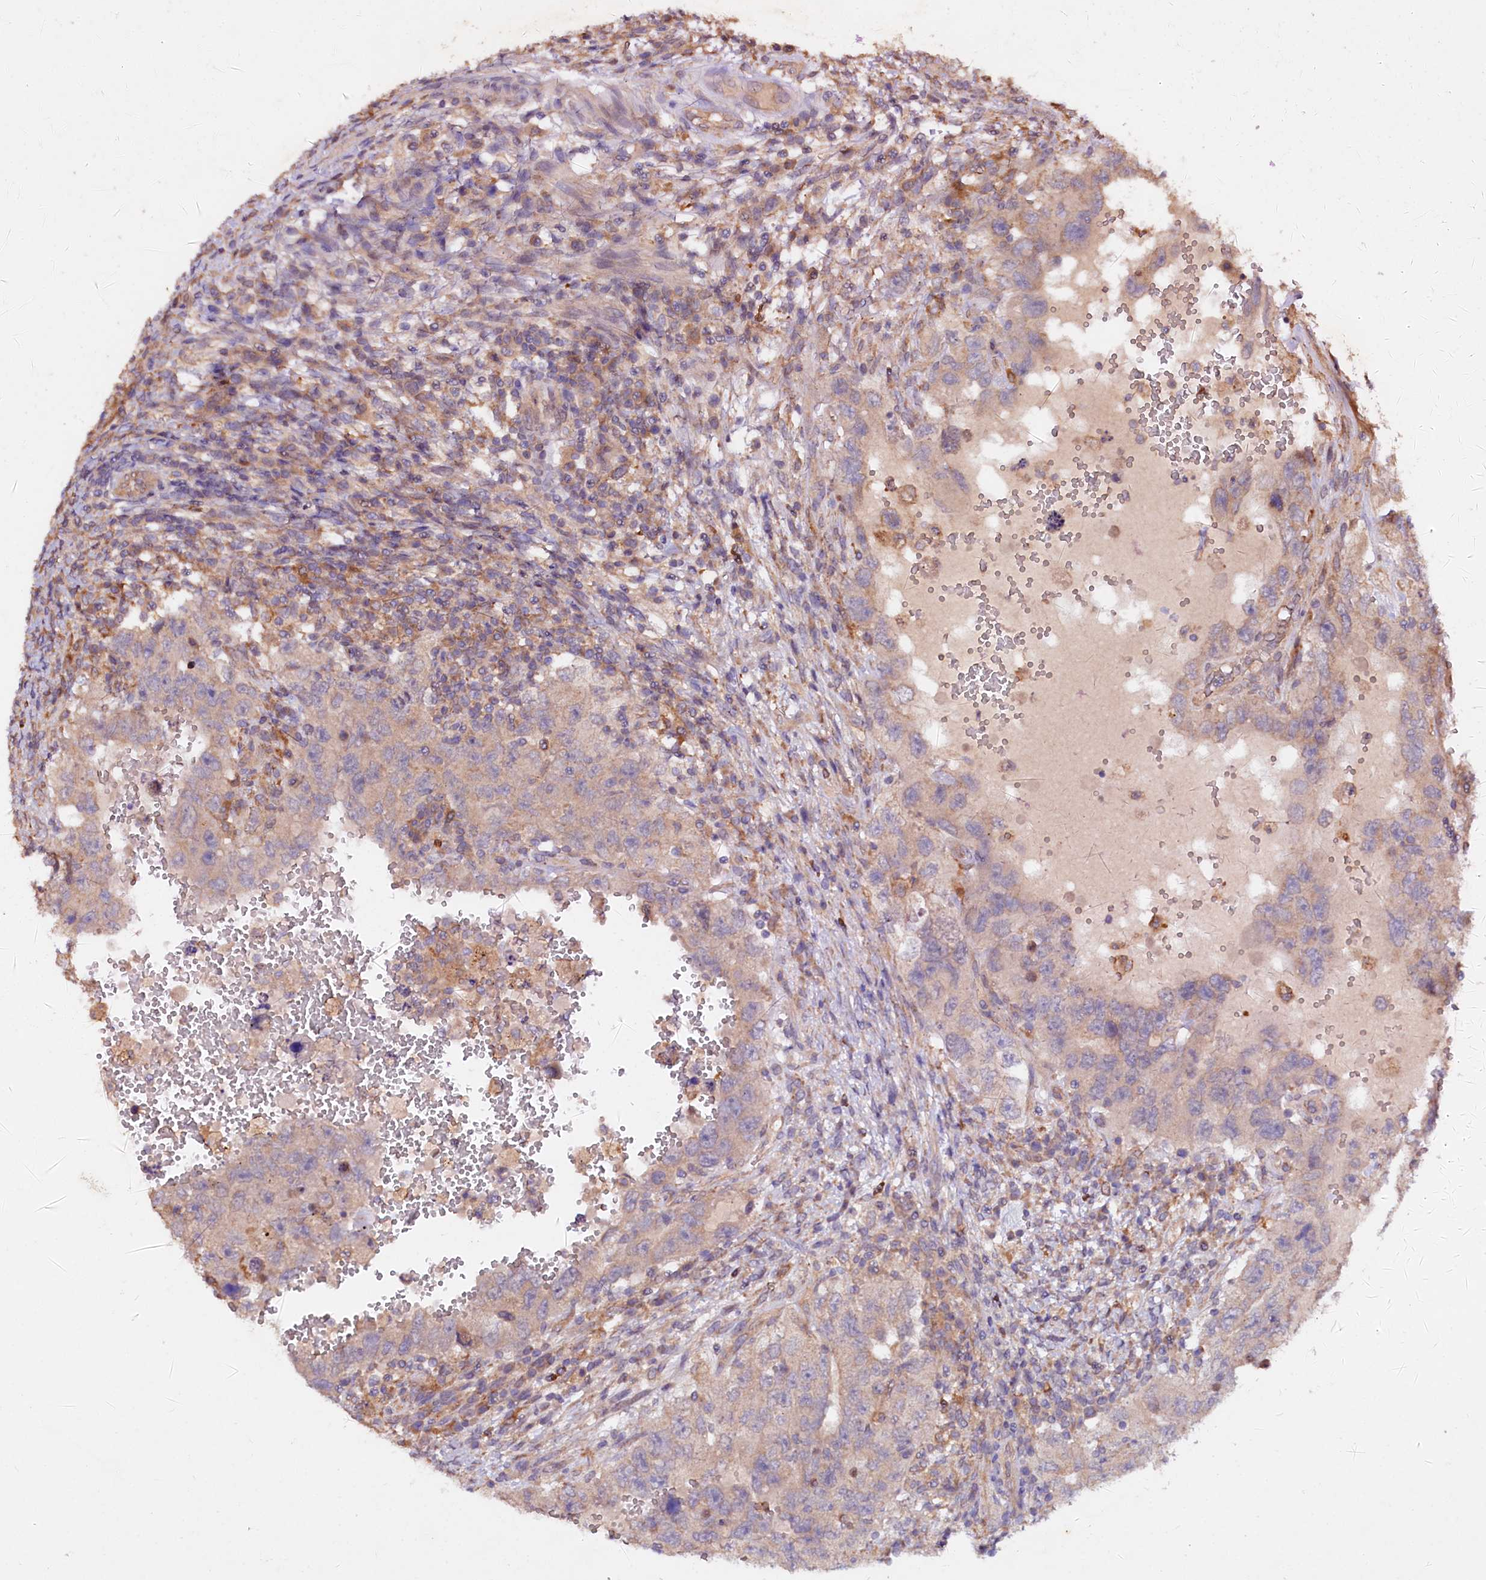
{"staining": {"intensity": "negative", "quantity": "none", "location": "none"}, "tissue": "testis cancer", "cell_type": "Tumor cells", "image_type": "cancer", "snomed": [{"axis": "morphology", "description": "Carcinoma, Embryonal, NOS"}, {"axis": "topography", "description": "Testis"}], "caption": "DAB (3,3'-diaminobenzidine) immunohistochemical staining of embryonal carcinoma (testis) displays no significant positivity in tumor cells.", "gene": "ETFBKMT", "patient": {"sex": "male", "age": 26}}